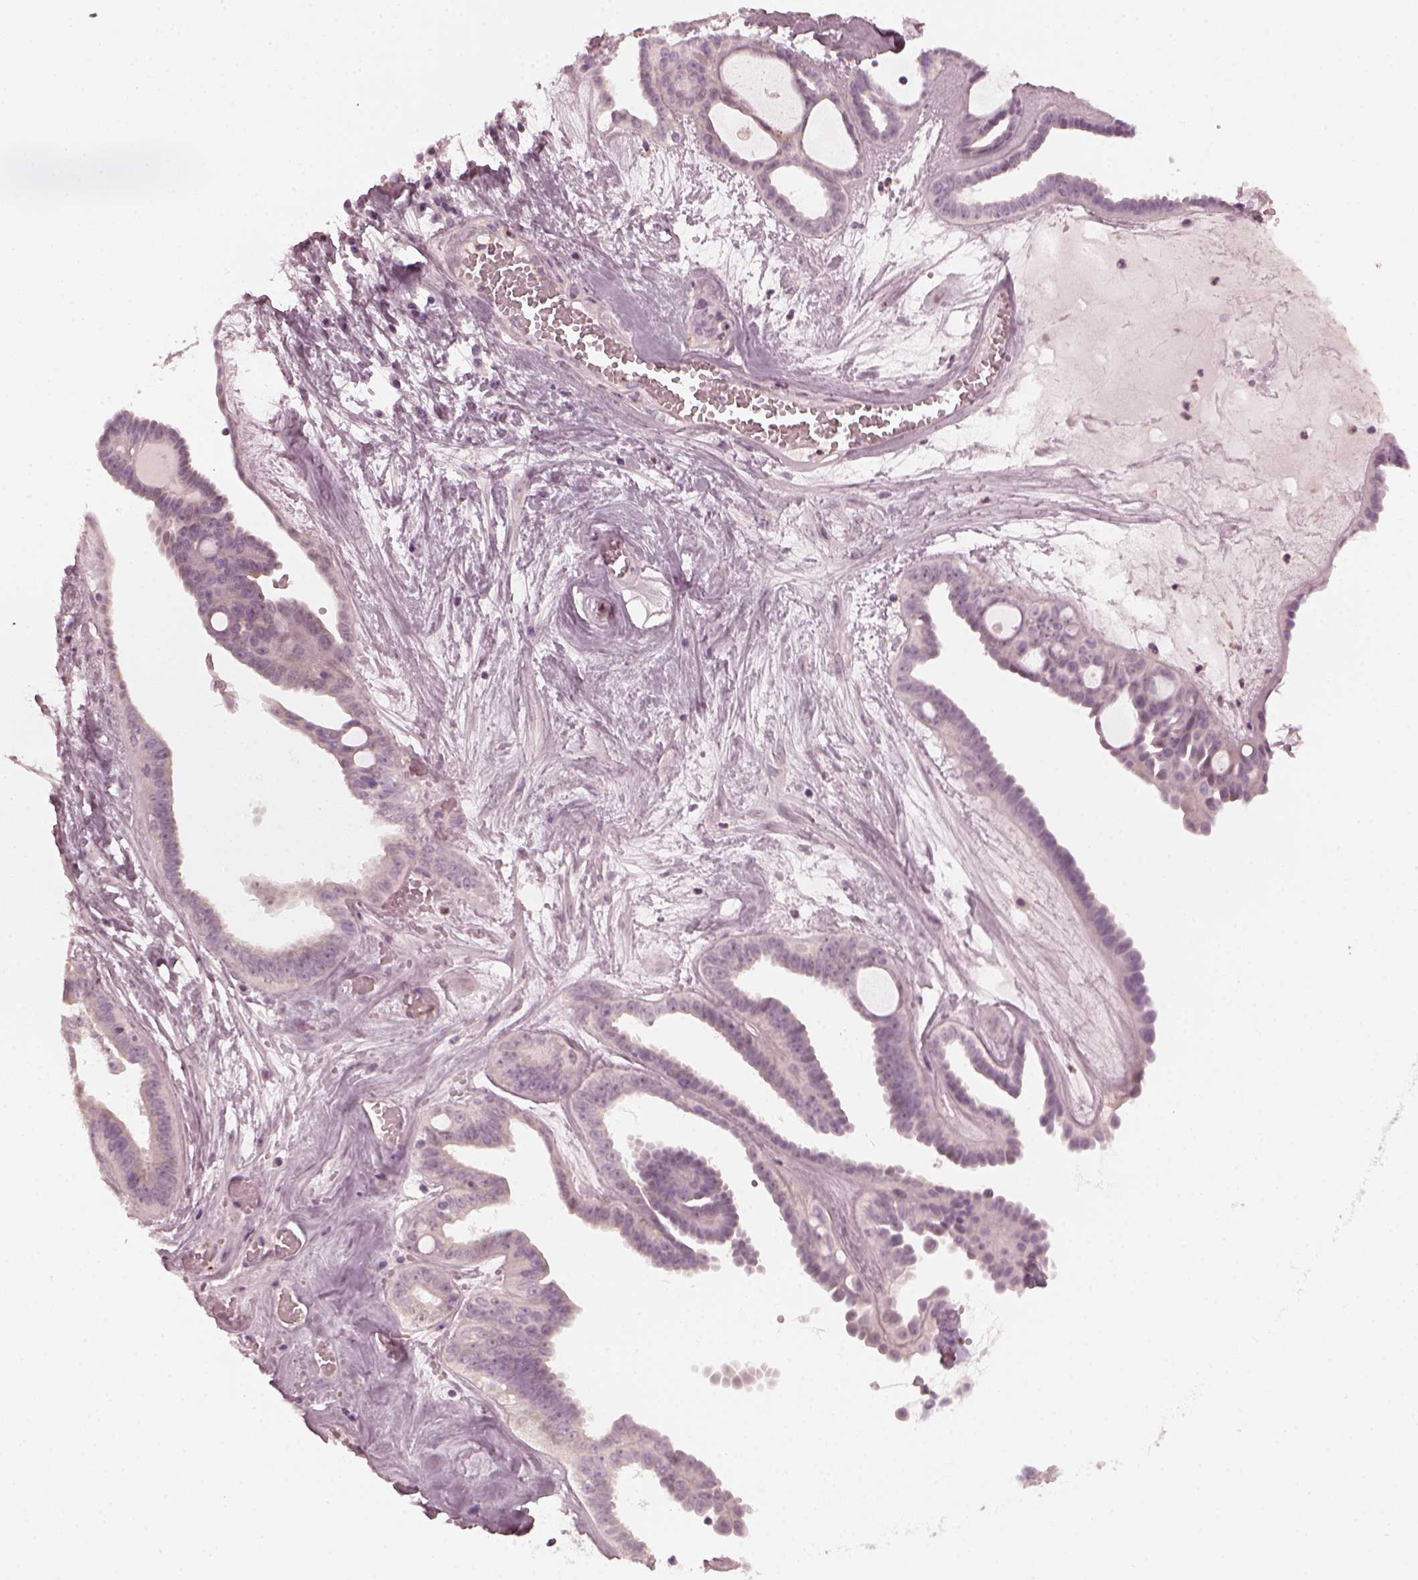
{"staining": {"intensity": "negative", "quantity": "none", "location": "none"}, "tissue": "ovarian cancer", "cell_type": "Tumor cells", "image_type": "cancer", "snomed": [{"axis": "morphology", "description": "Cystadenocarcinoma, serous, NOS"}, {"axis": "topography", "description": "Ovary"}], "caption": "This is an immunohistochemistry micrograph of ovarian serous cystadenocarcinoma. There is no staining in tumor cells.", "gene": "CCDC170", "patient": {"sex": "female", "age": 71}}